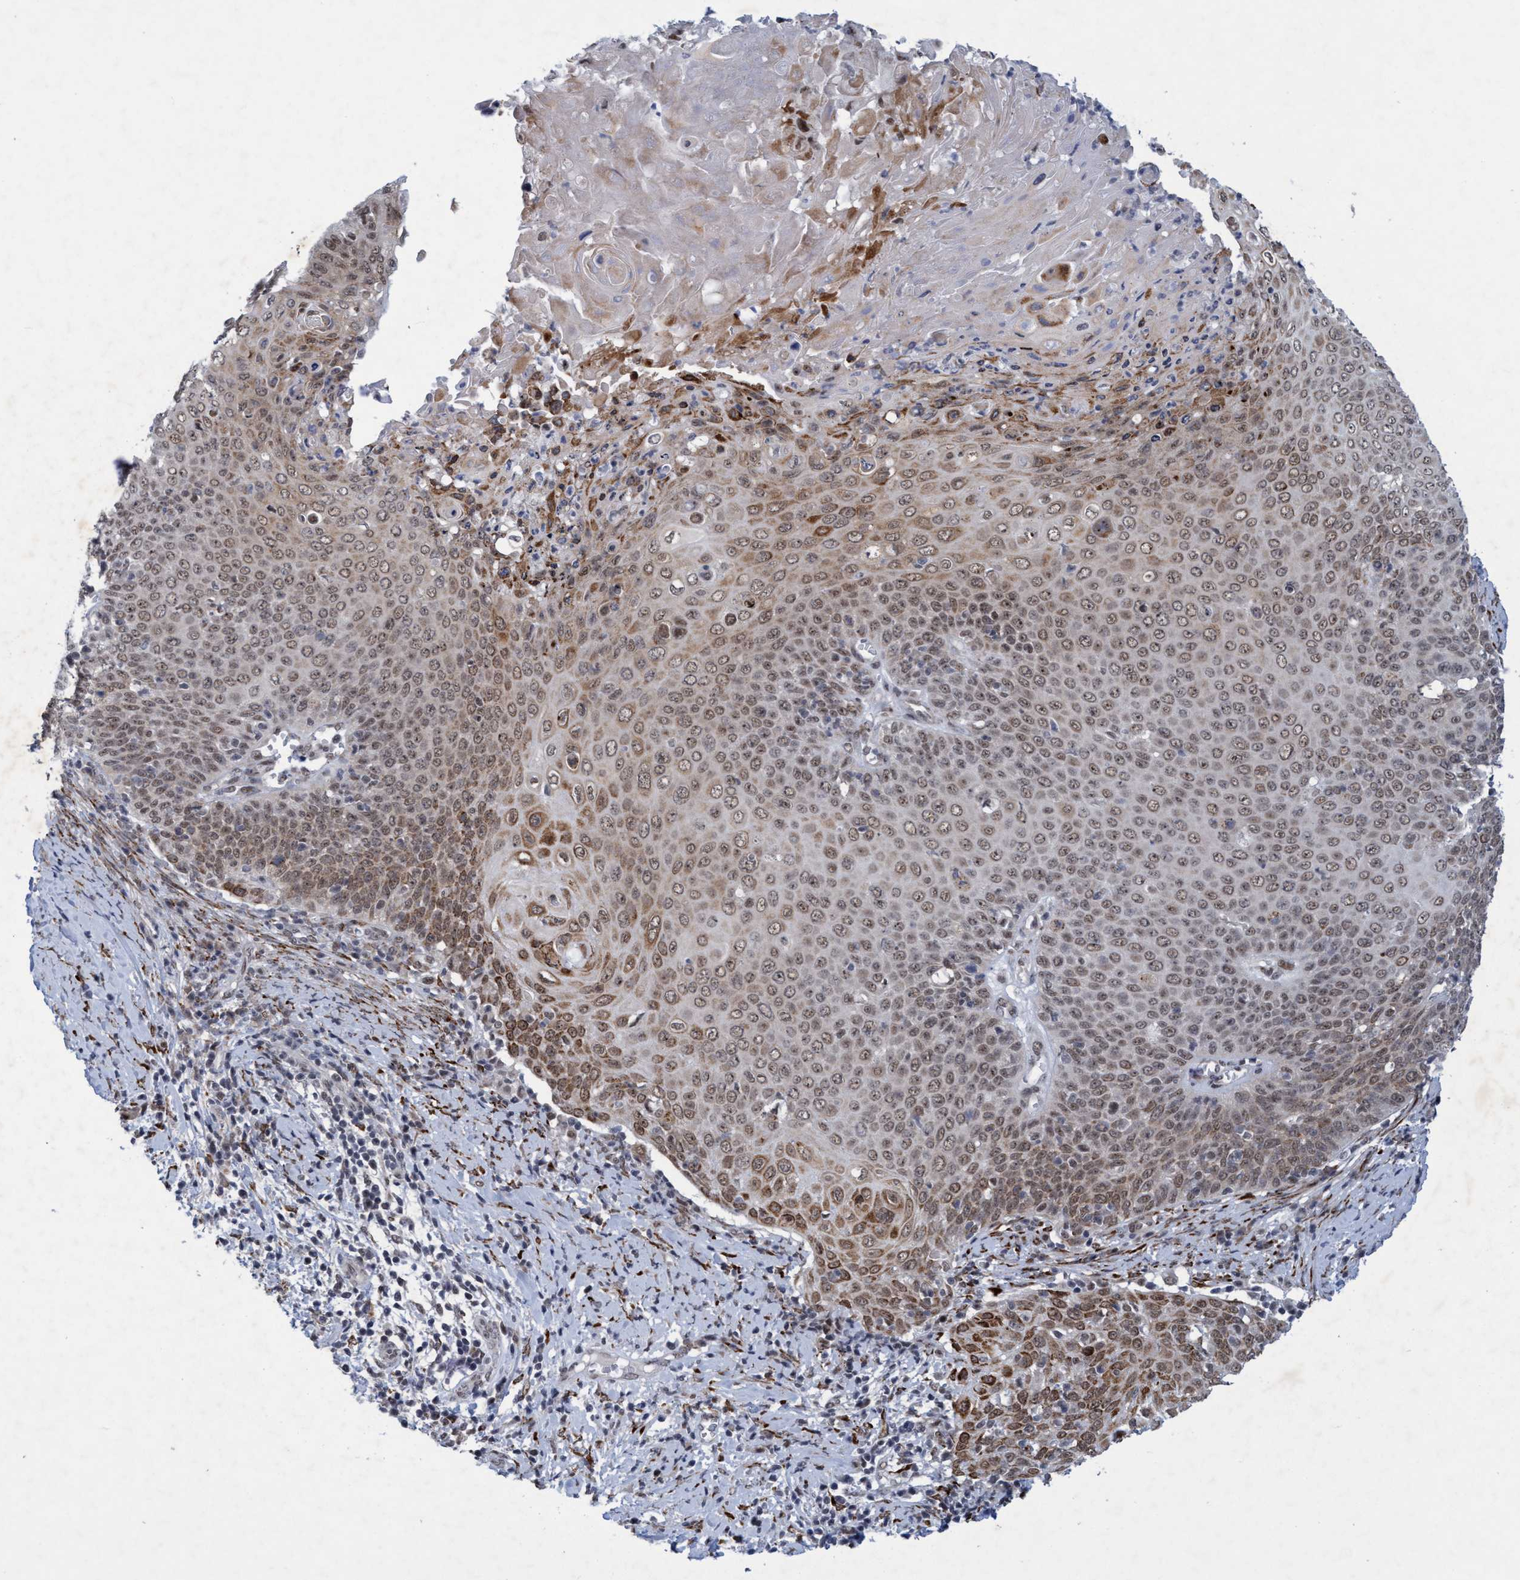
{"staining": {"intensity": "weak", "quantity": ">75%", "location": "cytoplasmic/membranous,nuclear"}, "tissue": "cervical cancer", "cell_type": "Tumor cells", "image_type": "cancer", "snomed": [{"axis": "morphology", "description": "Squamous cell carcinoma, NOS"}, {"axis": "topography", "description": "Cervix"}], "caption": "Human cervical cancer stained with a brown dye displays weak cytoplasmic/membranous and nuclear positive staining in about >75% of tumor cells.", "gene": "GLT6D1", "patient": {"sex": "female", "age": 39}}